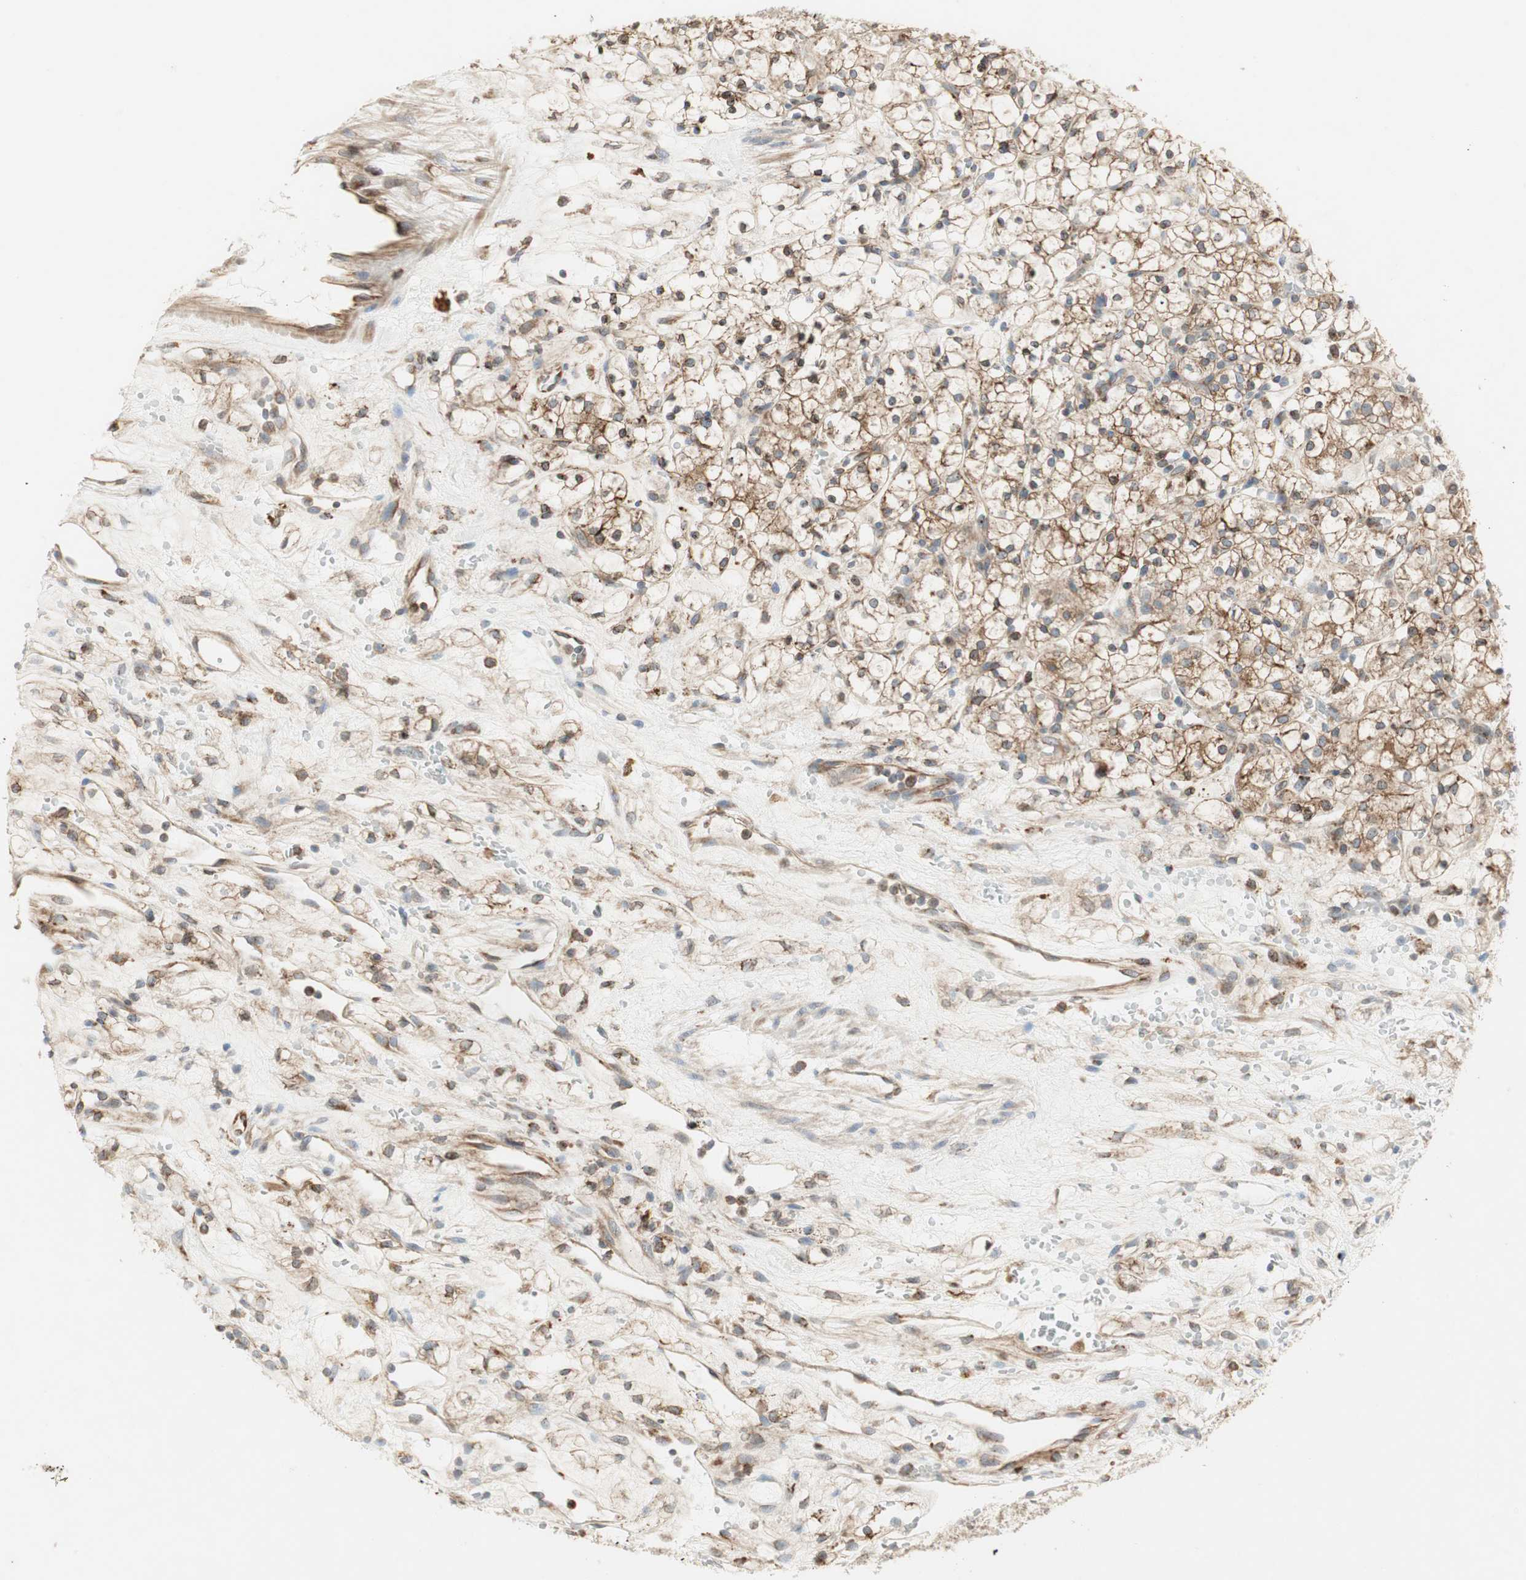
{"staining": {"intensity": "moderate", "quantity": ">75%", "location": "cytoplasmic/membranous"}, "tissue": "renal cancer", "cell_type": "Tumor cells", "image_type": "cancer", "snomed": [{"axis": "morphology", "description": "Adenocarcinoma, NOS"}, {"axis": "topography", "description": "Kidney"}], "caption": "High-power microscopy captured an immunohistochemistry (IHC) image of renal adenocarcinoma, revealing moderate cytoplasmic/membranous staining in approximately >75% of tumor cells.", "gene": "H6PD", "patient": {"sex": "female", "age": 60}}